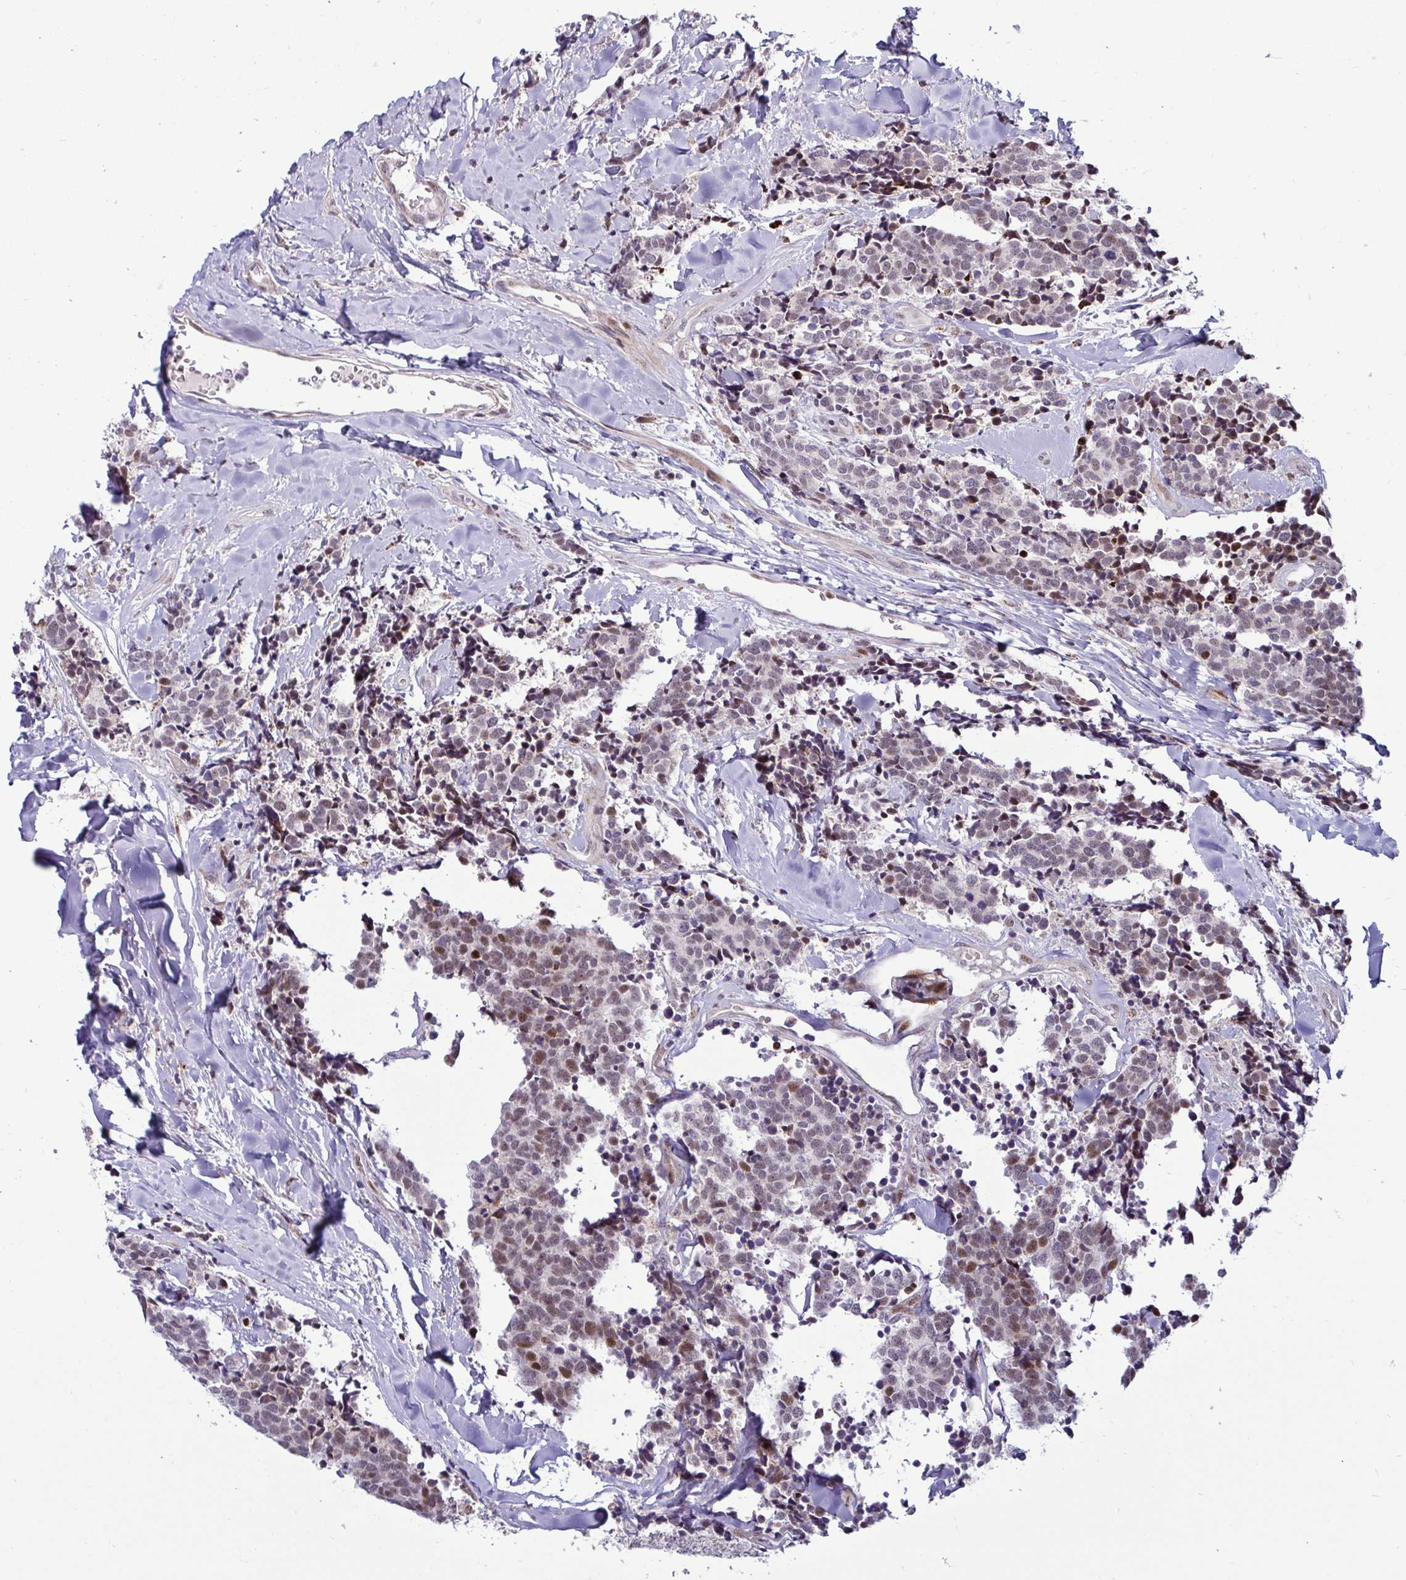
{"staining": {"intensity": "moderate", "quantity": "<25%", "location": "nuclear"}, "tissue": "carcinoid", "cell_type": "Tumor cells", "image_type": "cancer", "snomed": [{"axis": "morphology", "description": "Carcinoid, malignant, NOS"}, {"axis": "topography", "description": "Skin"}], "caption": "Moderate nuclear expression for a protein is identified in about <25% of tumor cells of carcinoid using immunohistochemistry (IHC).", "gene": "DZIP1", "patient": {"sex": "female", "age": 79}}